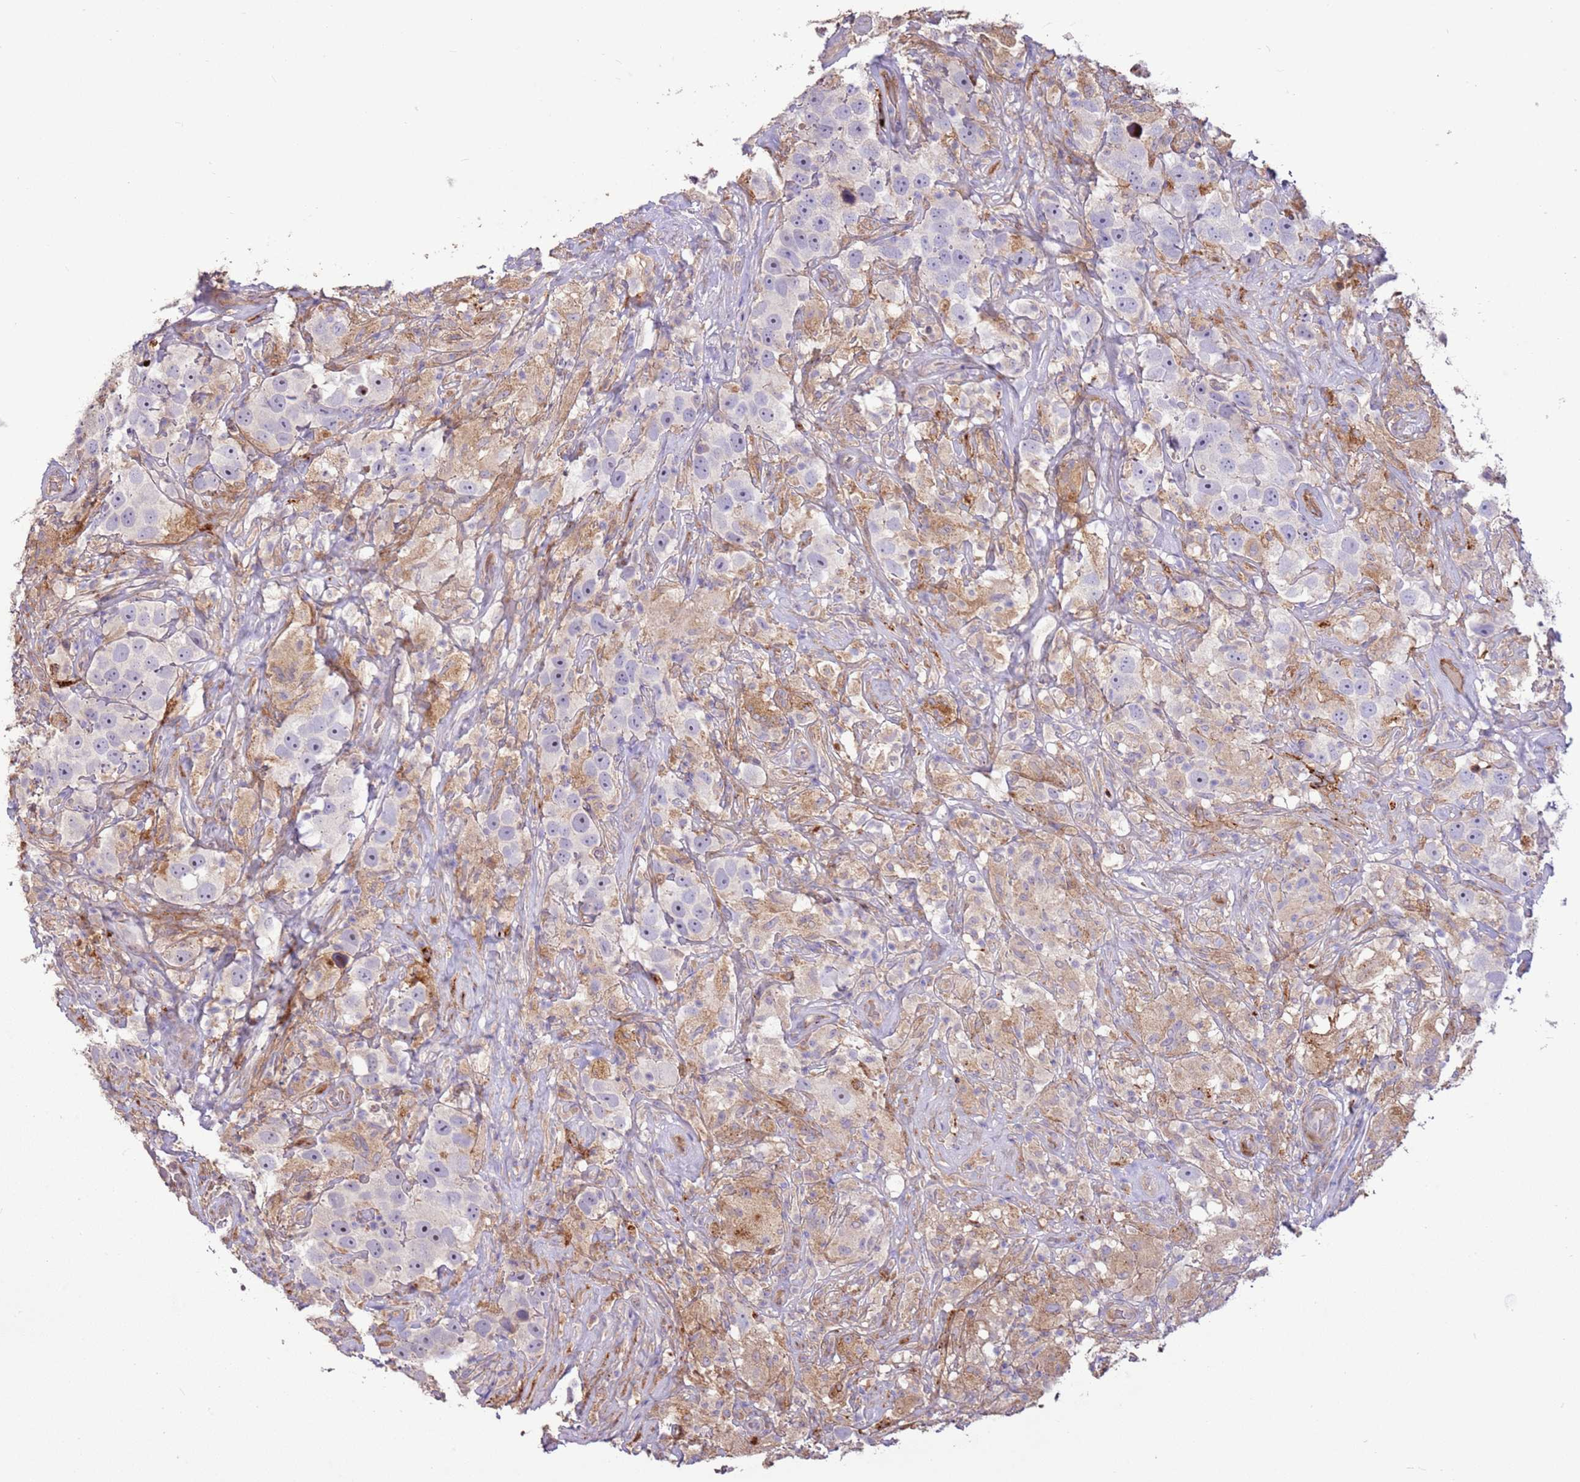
{"staining": {"intensity": "negative", "quantity": "none", "location": "none"}, "tissue": "testis cancer", "cell_type": "Tumor cells", "image_type": "cancer", "snomed": [{"axis": "morphology", "description": "Seminoma, NOS"}, {"axis": "topography", "description": "Testis"}], "caption": "Immunohistochemical staining of human testis cancer (seminoma) shows no significant staining in tumor cells.", "gene": "LGI4", "patient": {"sex": "male", "age": 49}}